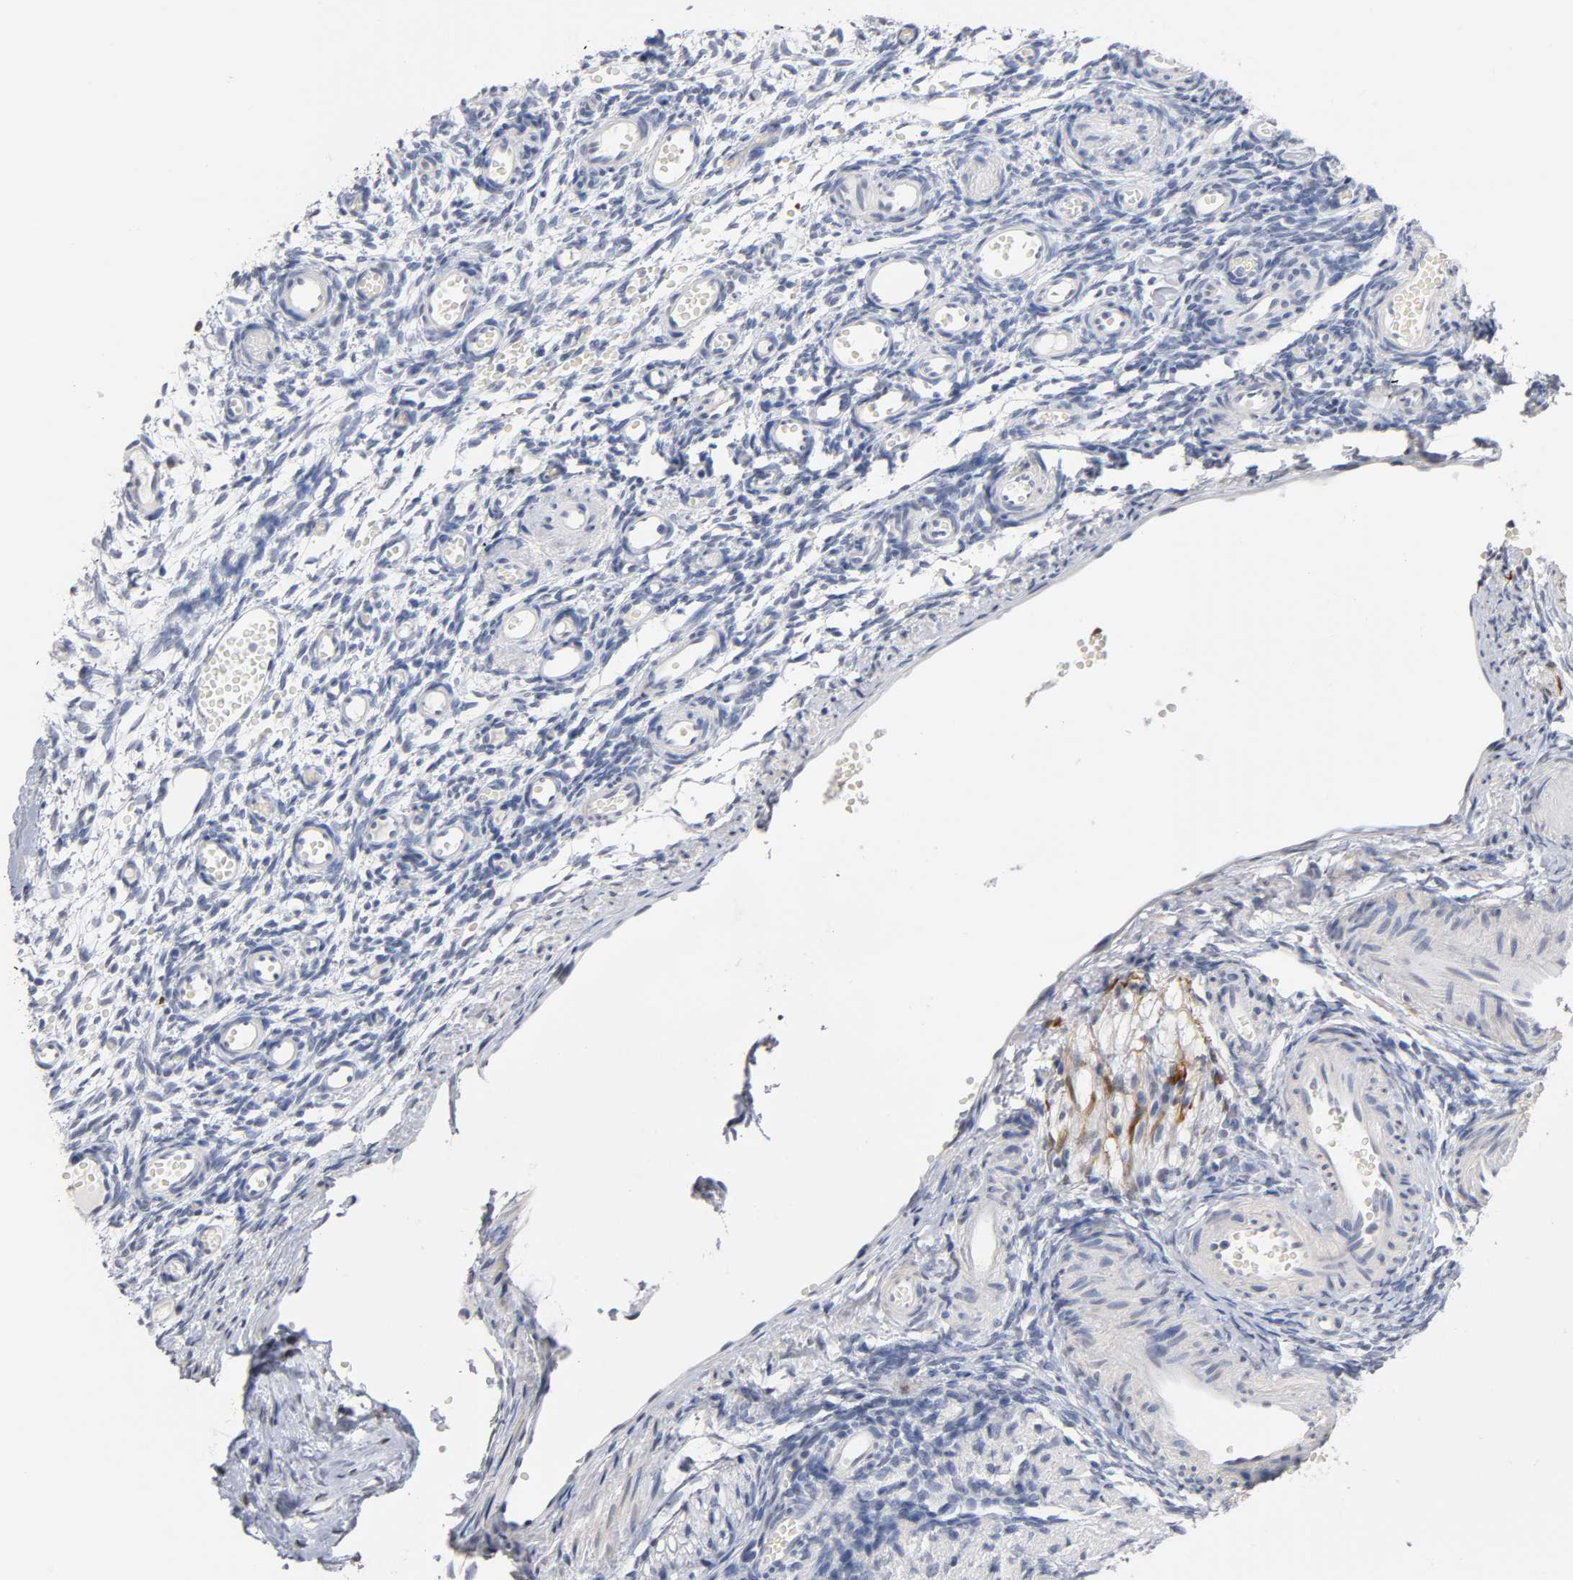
{"staining": {"intensity": "negative", "quantity": "none", "location": "none"}, "tissue": "ovary", "cell_type": "Ovarian stroma cells", "image_type": "normal", "snomed": [{"axis": "morphology", "description": "Normal tissue, NOS"}, {"axis": "topography", "description": "Ovary"}], "caption": "Immunohistochemistry (IHC) micrograph of benign ovary: human ovary stained with DAB (3,3'-diaminobenzidine) displays no significant protein positivity in ovarian stroma cells.", "gene": "CRABP2", "patient": {"sex": "female", "age": 35}}